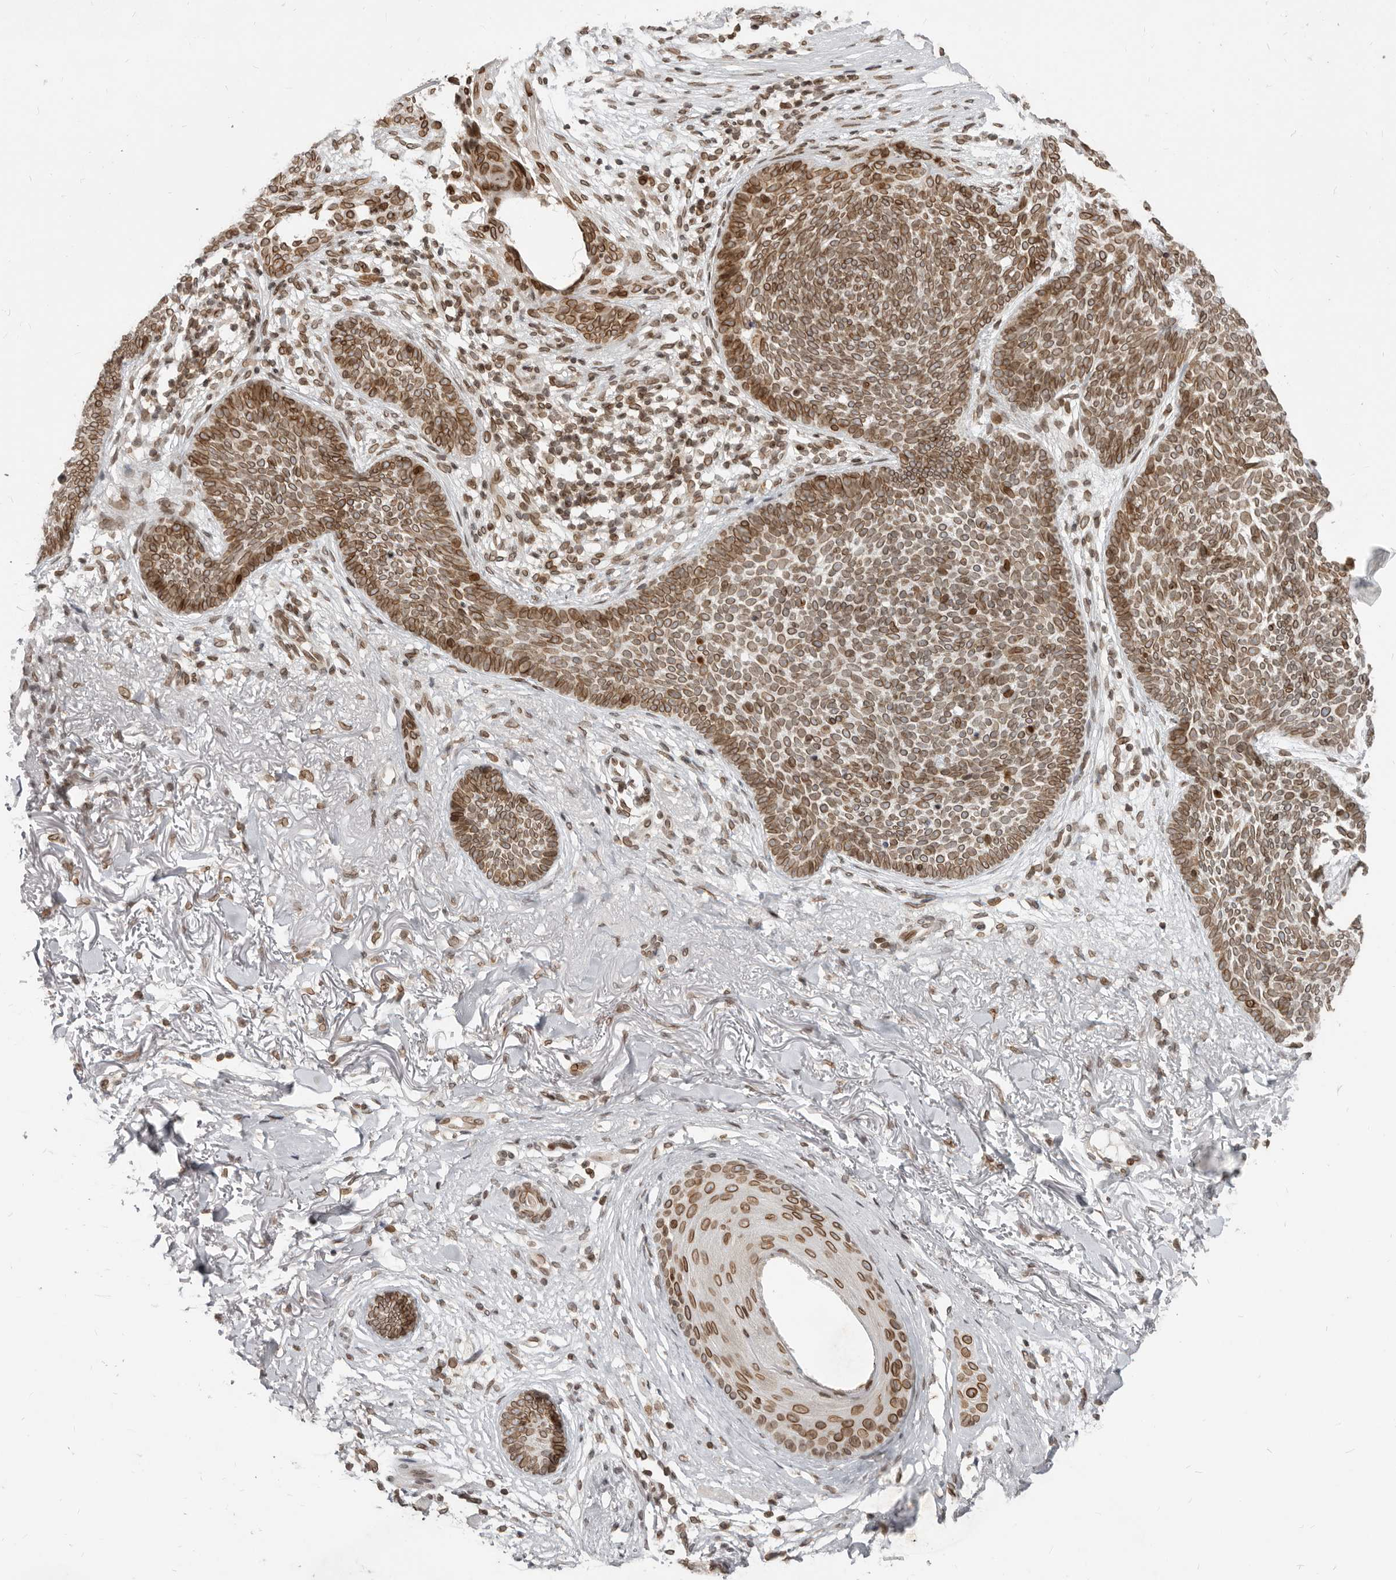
{"staining": {"intensity": "moderate", "quantity": ">75%", "location": "cytoplasmic/membranous,nuclear"}, "tissue": "skin cancer", "cell_type": "Tumor cells", "image_type": "cancer", "snomed": [{"axis": "morphology", "description": "Basal cell carcinoma"}, {"axis": "topography", "description": "Skin"}], "caption": "Skin cancer stained for a protein displays moderate cytoplasmic/membranous and nuclear positivity in tumor cells.", "gene": "NUP153", "patient": {"sex": "female", "age": 70}}